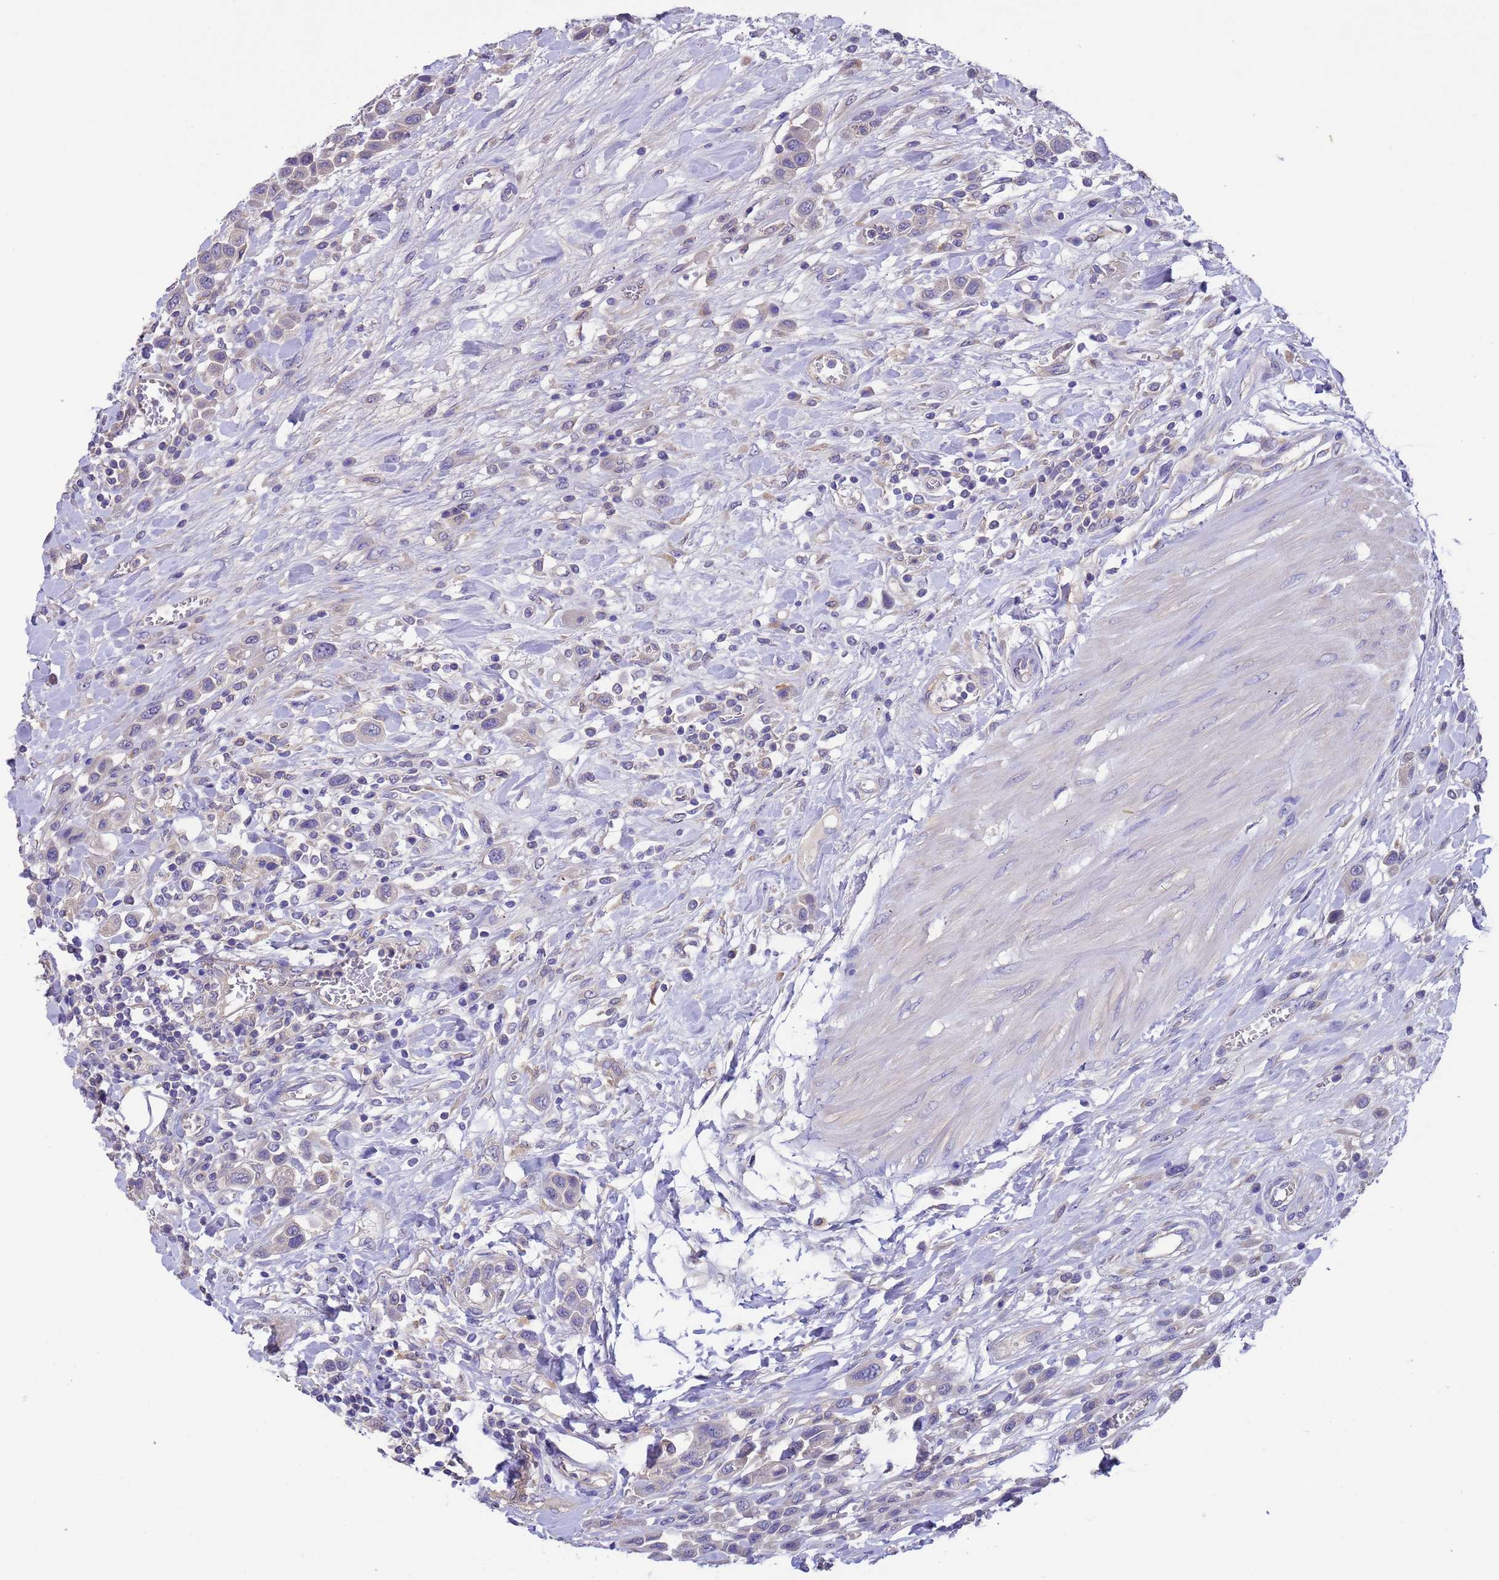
{"staining": {"intensity": "negative", "quantity": "none", "location": "none"}, "tissue": "urothelial cancer", "cell_type": "Tumor cells", "image_type": "cancer", "snomed": [{"axis": "morphology", "description": "Urothelial carcinoma, High grade"}, {"axis": "topography", "description": "Urinary bladder"}], "caption": "A micrograph of urothelial cancer stained for a protein reveals no brown staining in tumor cells. (DAB (3,3'-diaminobenzidine) IHC, high magnification).", "gene": "SRL", "patient": {"sex": "male", "age": 50}}